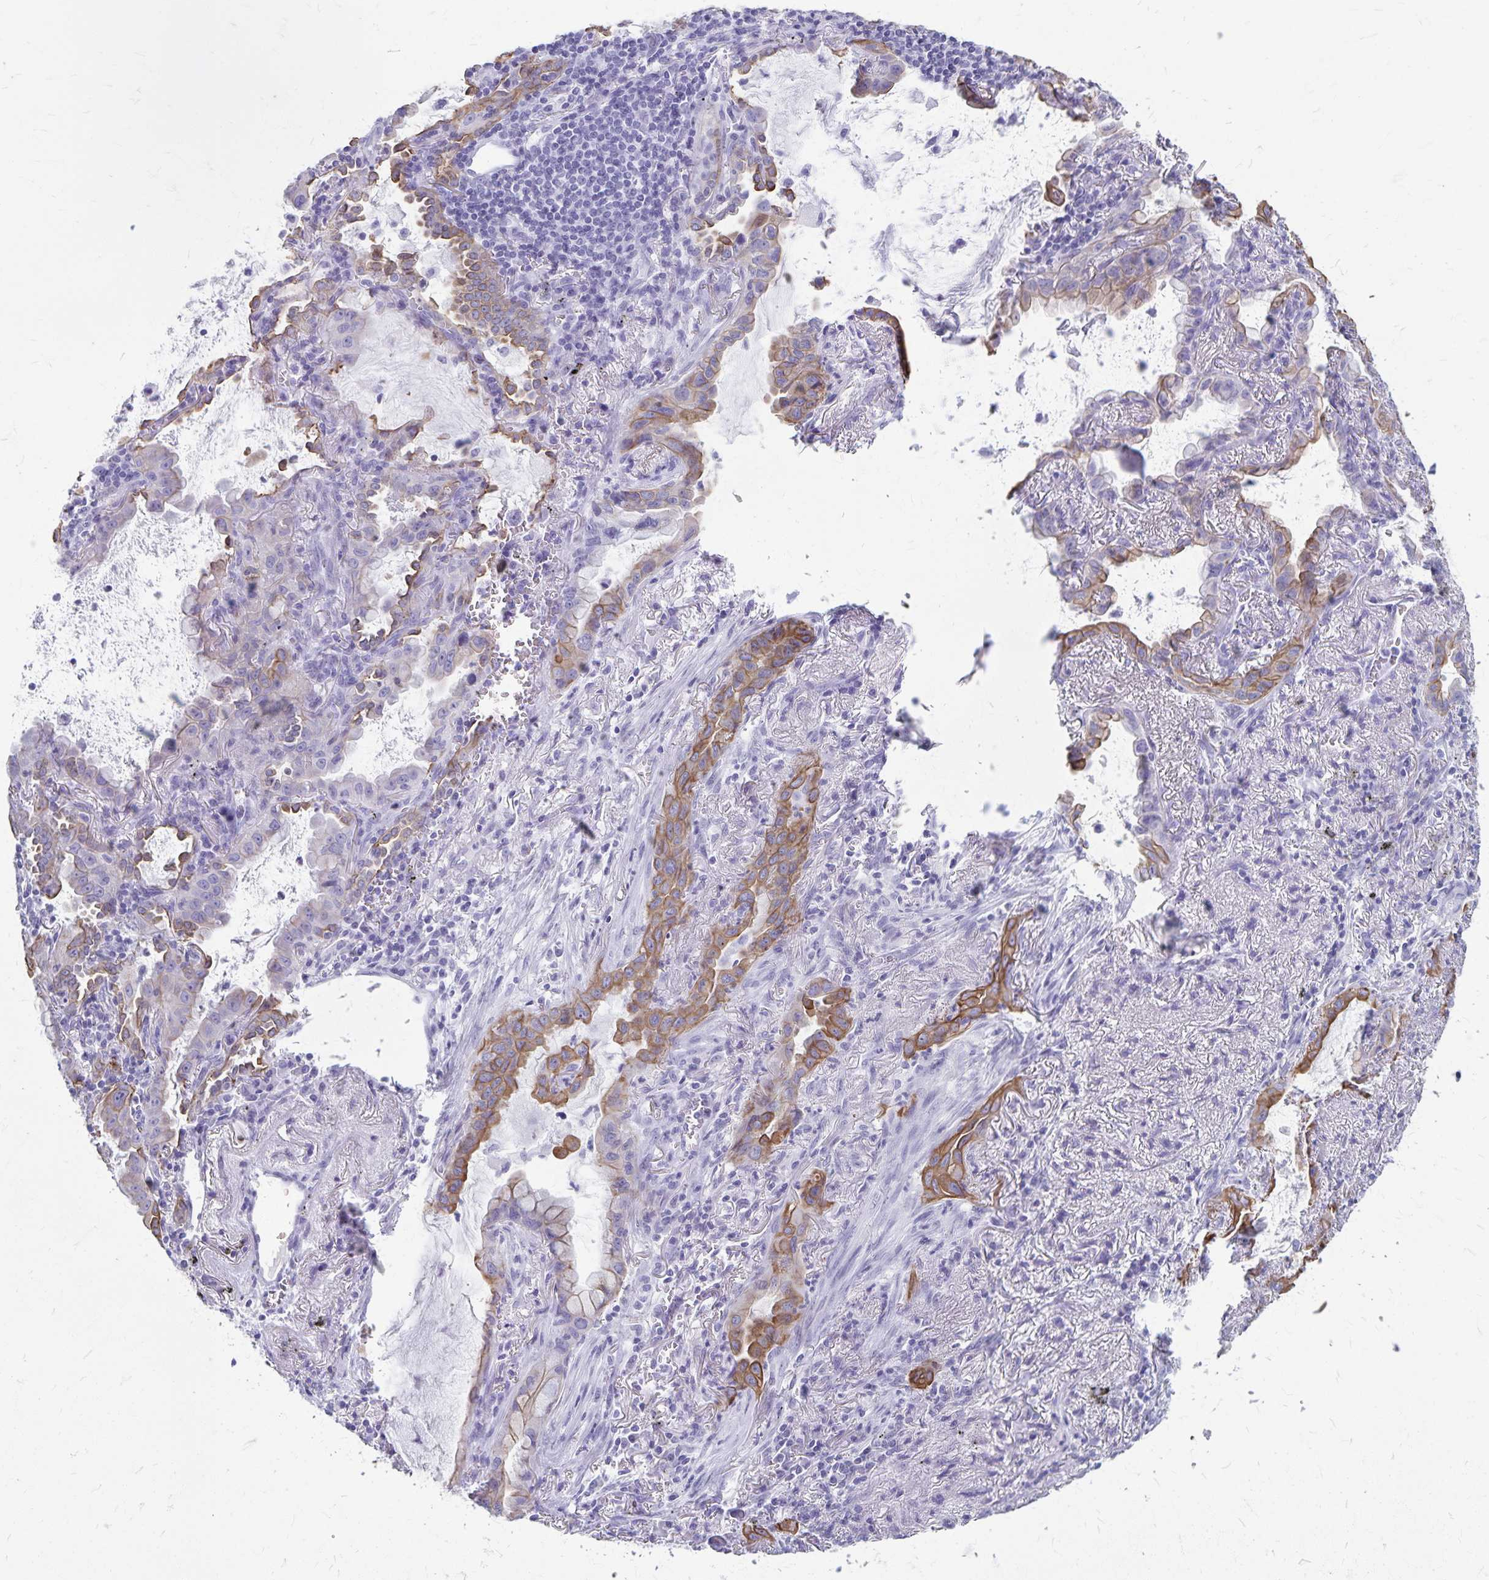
{"staining": {"intensity": "moderate", "quantity": ">75%", "location": "cytoplasmic/membranous"}, "tissue": "lung cancer", "cell_type": "Tumor cells", "image_type": "cancer", "snomed": [{"axis": "morphology", "description": "Adenocarcinoma, NOS"}, {"axis": "topography", "description": "Lung"}], "caption": "Lung adenocarcinoma was stained to show a protein in brown. There is medium levels of moderate cytoplasmic/membranous expression in approximately >75% of tumor cells.", "gene": "GPBAR1", "patient": {"sex": "male", "age": 65}}